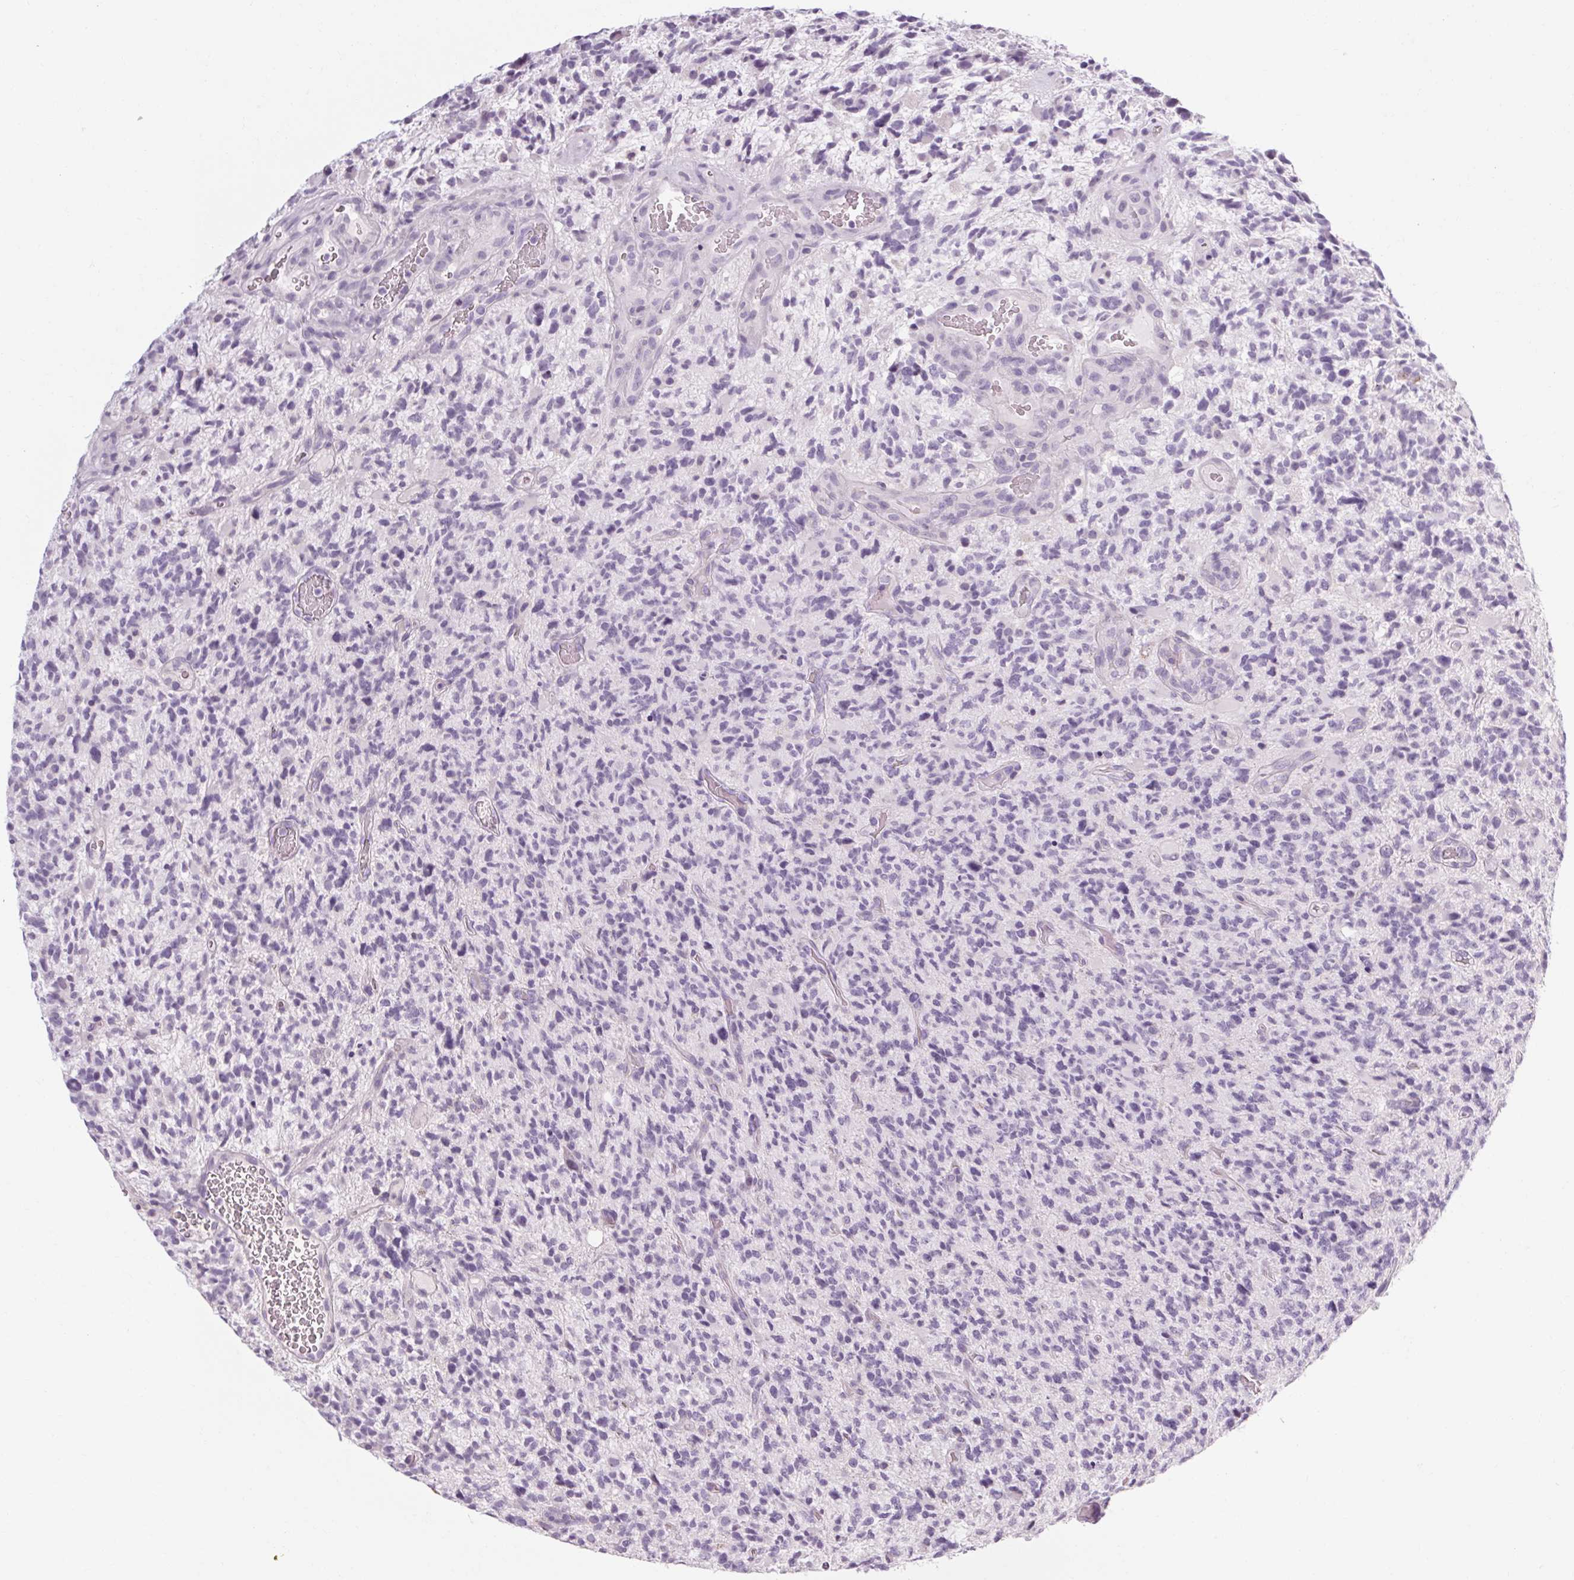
{"staining": {"intensity": "negative", "quantity": "none", "location": "none"}, "tissue": "glioma", "cell_type": "Tumor cells", "image_type": "cancer", "snomed": [{"axis": "morphology", "description": "Glioma, malignant, High grade"}, {"axis": "topography", "description": "Brain"}], "caption": "Immunohistochemistry photomicrograph of human glioma stained for a protein (brown), which exhibits no staining in tumor cells.", "gene": "POMC", "patient": {"sex": "female", "age": 71}}